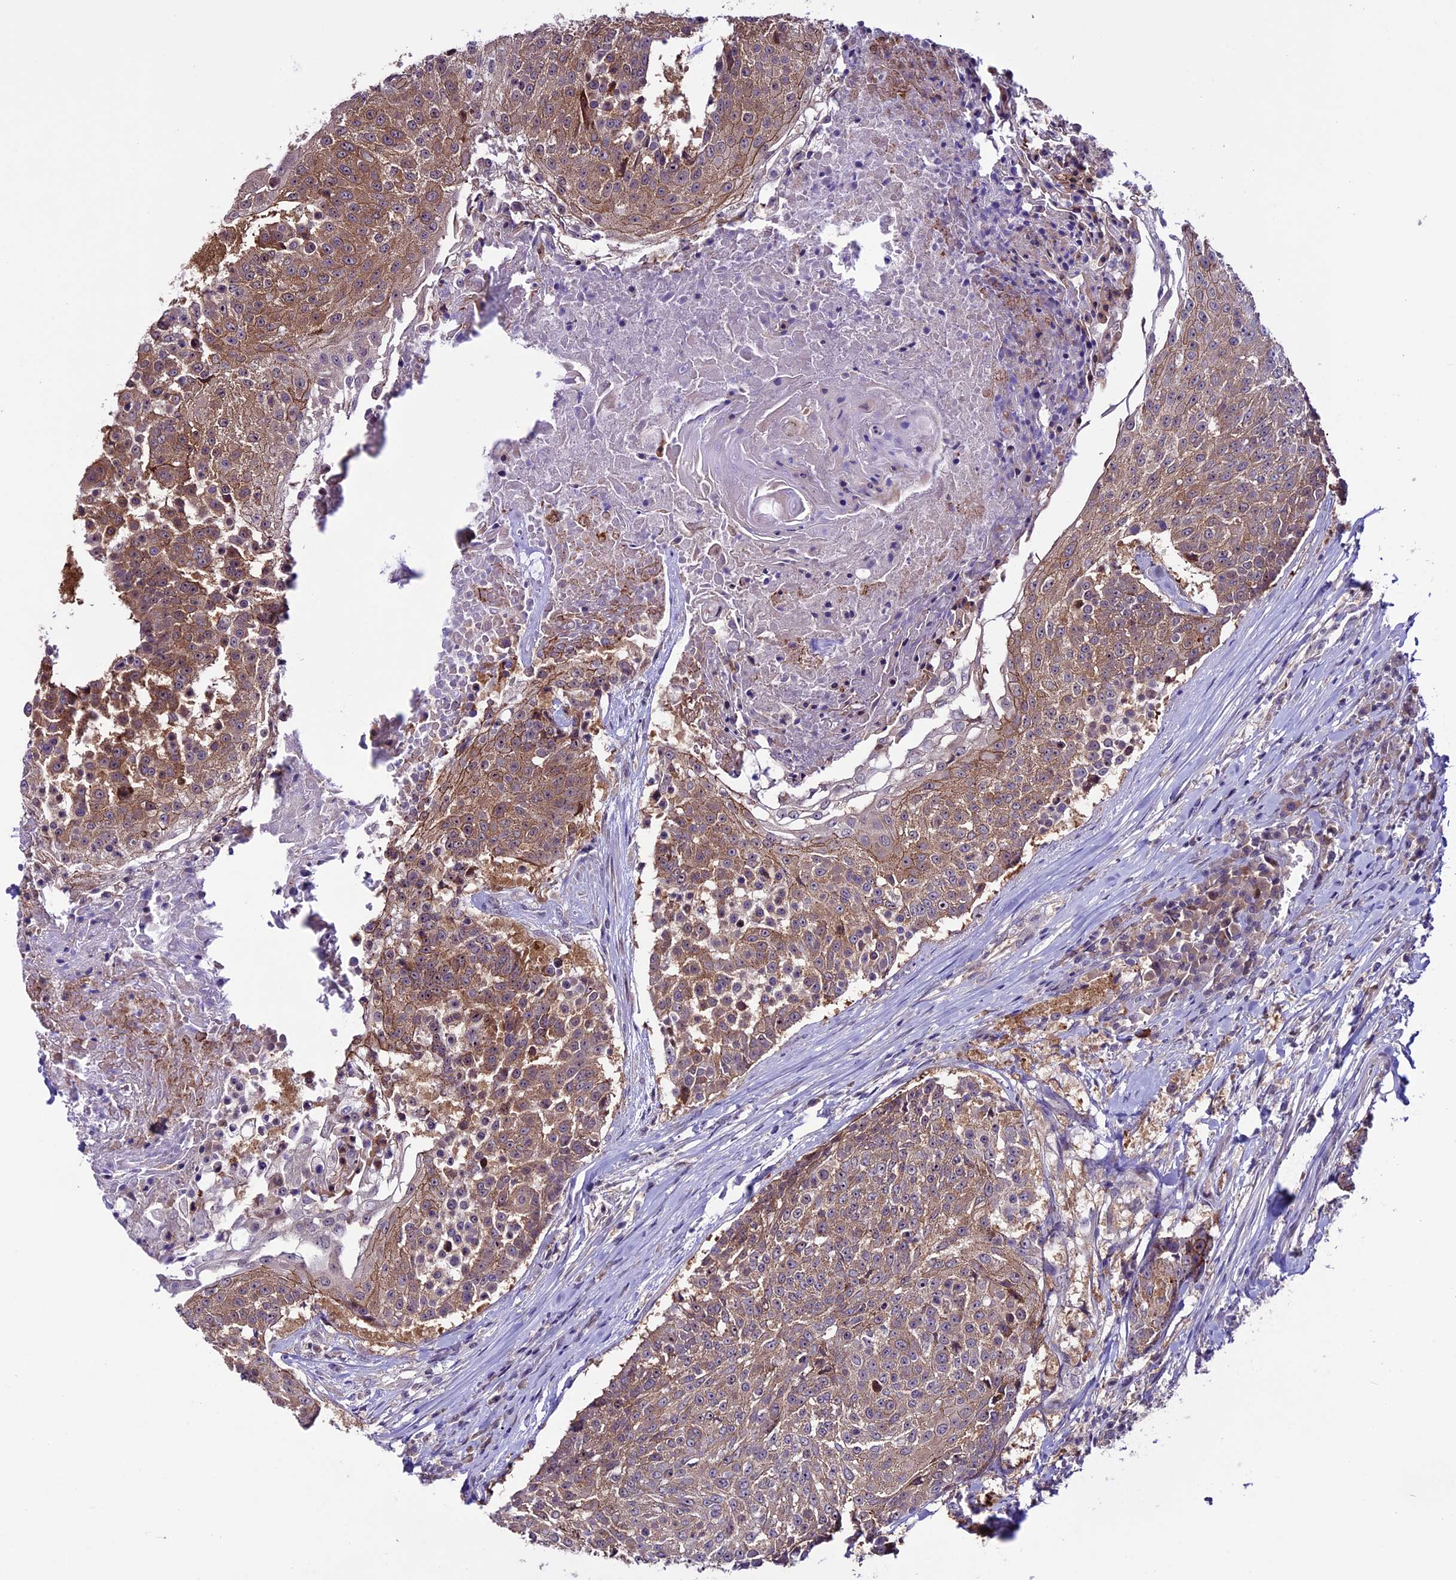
{"staining": {"intensity": "moderate", "quantity": ">75%", "location": "cytoplasmic/membranous"}, "tissue": "urothelial cancer", "cell_type": "Tumor cells", "image_type": "cancer", "snomed": [{"axis": "morphology", "description": "Urothelial carcinoma, High grade"}, {"axis": "topography", "description": "Urinary bladder"}], "caption": "Immunohistochemical staining of urothelial cancer reveals moderate cytoplasmic/membranous protein positivity in about >75% of tumor cells.", "gene": "XKR7", "patient": {"sex": "female", "age": 63}}